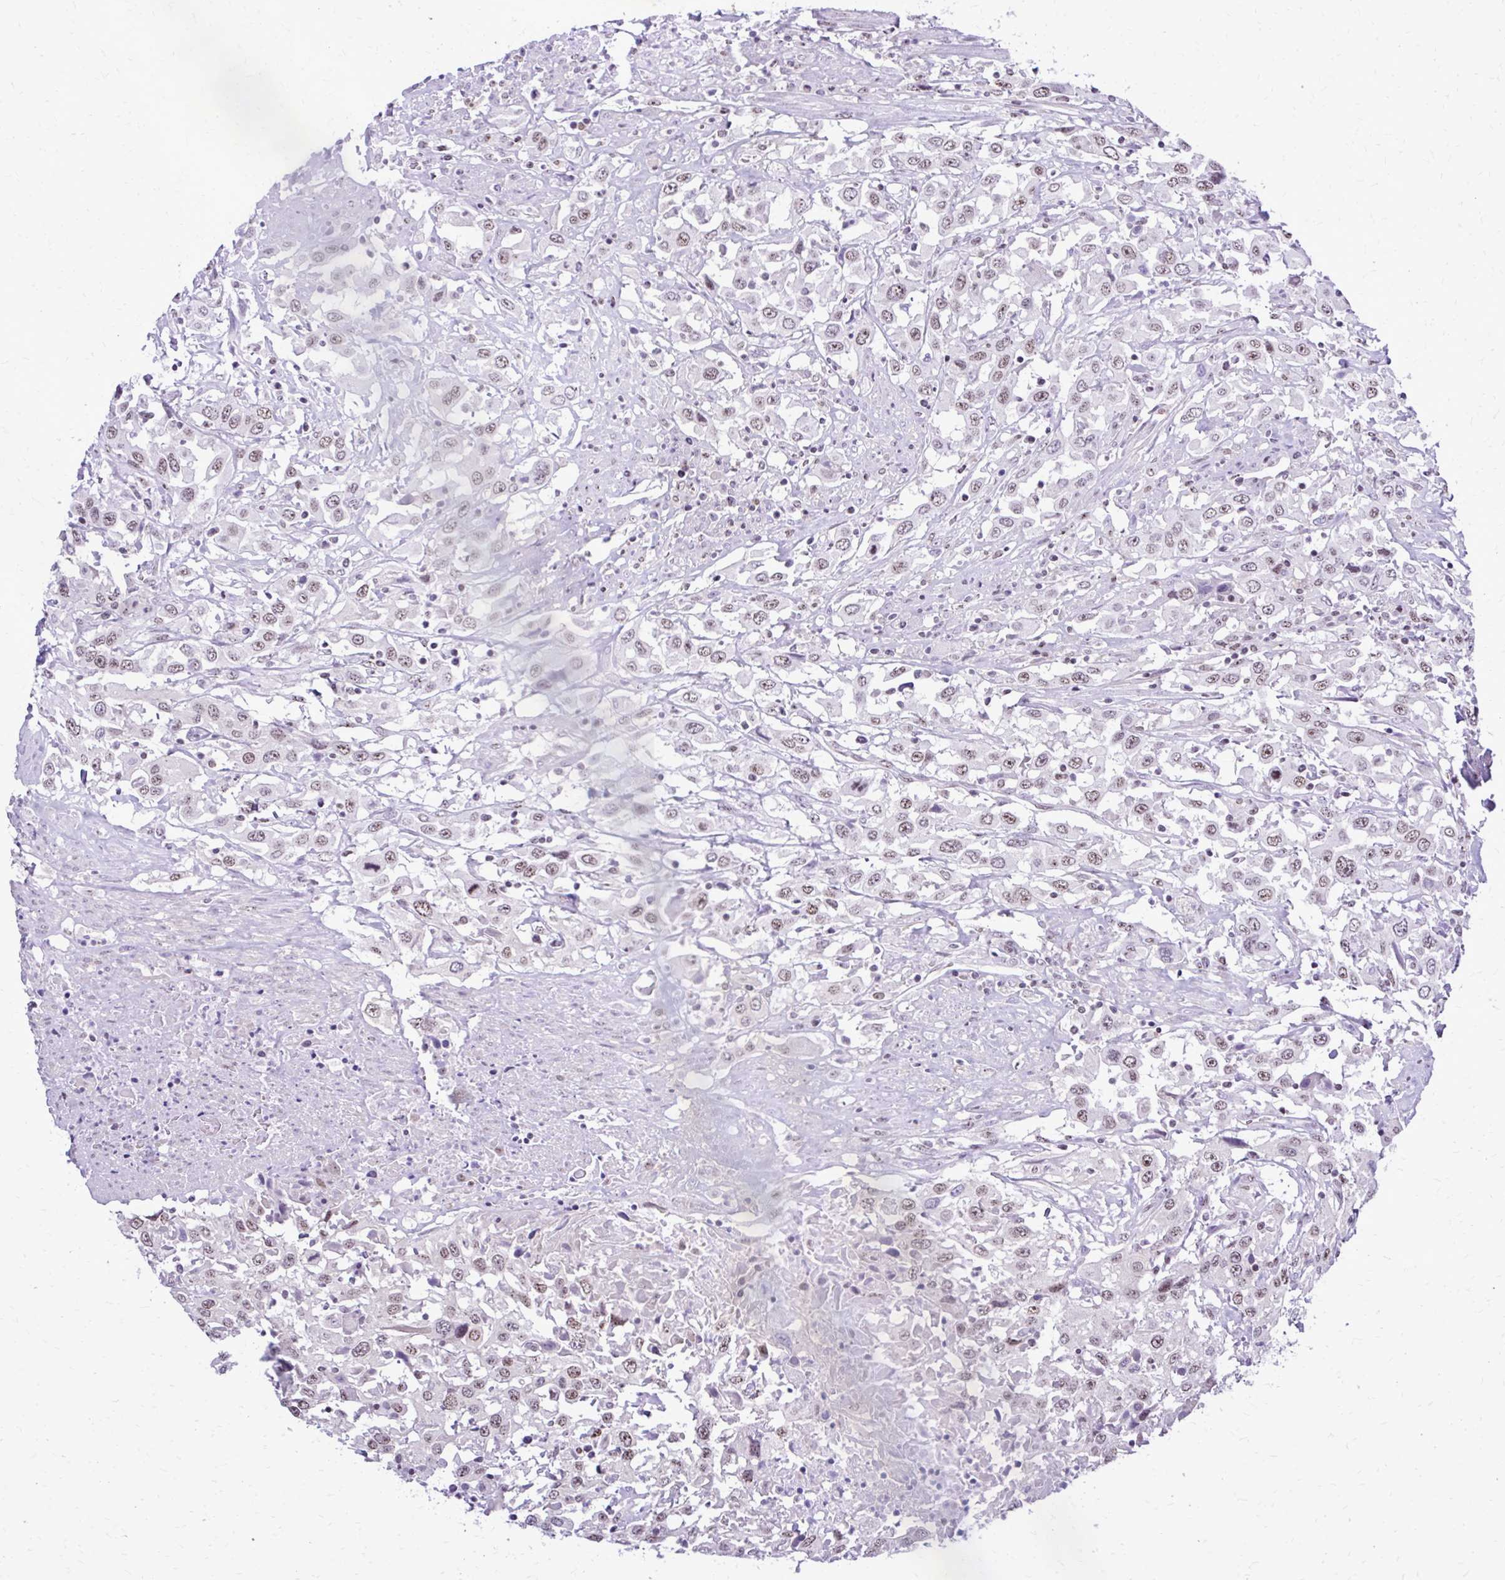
{"staining": {"intensity": "weak", "quantity": ">75%", "location": "nuclear"}, "tissue": "urothelial cancer", "cell_type": "Tumor cells", "image_type": "cancer", "snomed": [{"axis": "morphology", "description": "Urothelial carcinoma, High grade"}, {"axis": "topography", "description": "Urinary bladder"}], "caption": "Immunohistochemistry (IHC) histopathology image of neoplastic tissue: human urothelial carcinoma (high-grade) stained using immunohistochemistry demonstrates low levels of weak protein expression localized specifically in the nuclear of tumor cells, appearing as a nuclear brown color.", "gene": "RASL11B", "patient": {"sex": "male", "age": 61}}